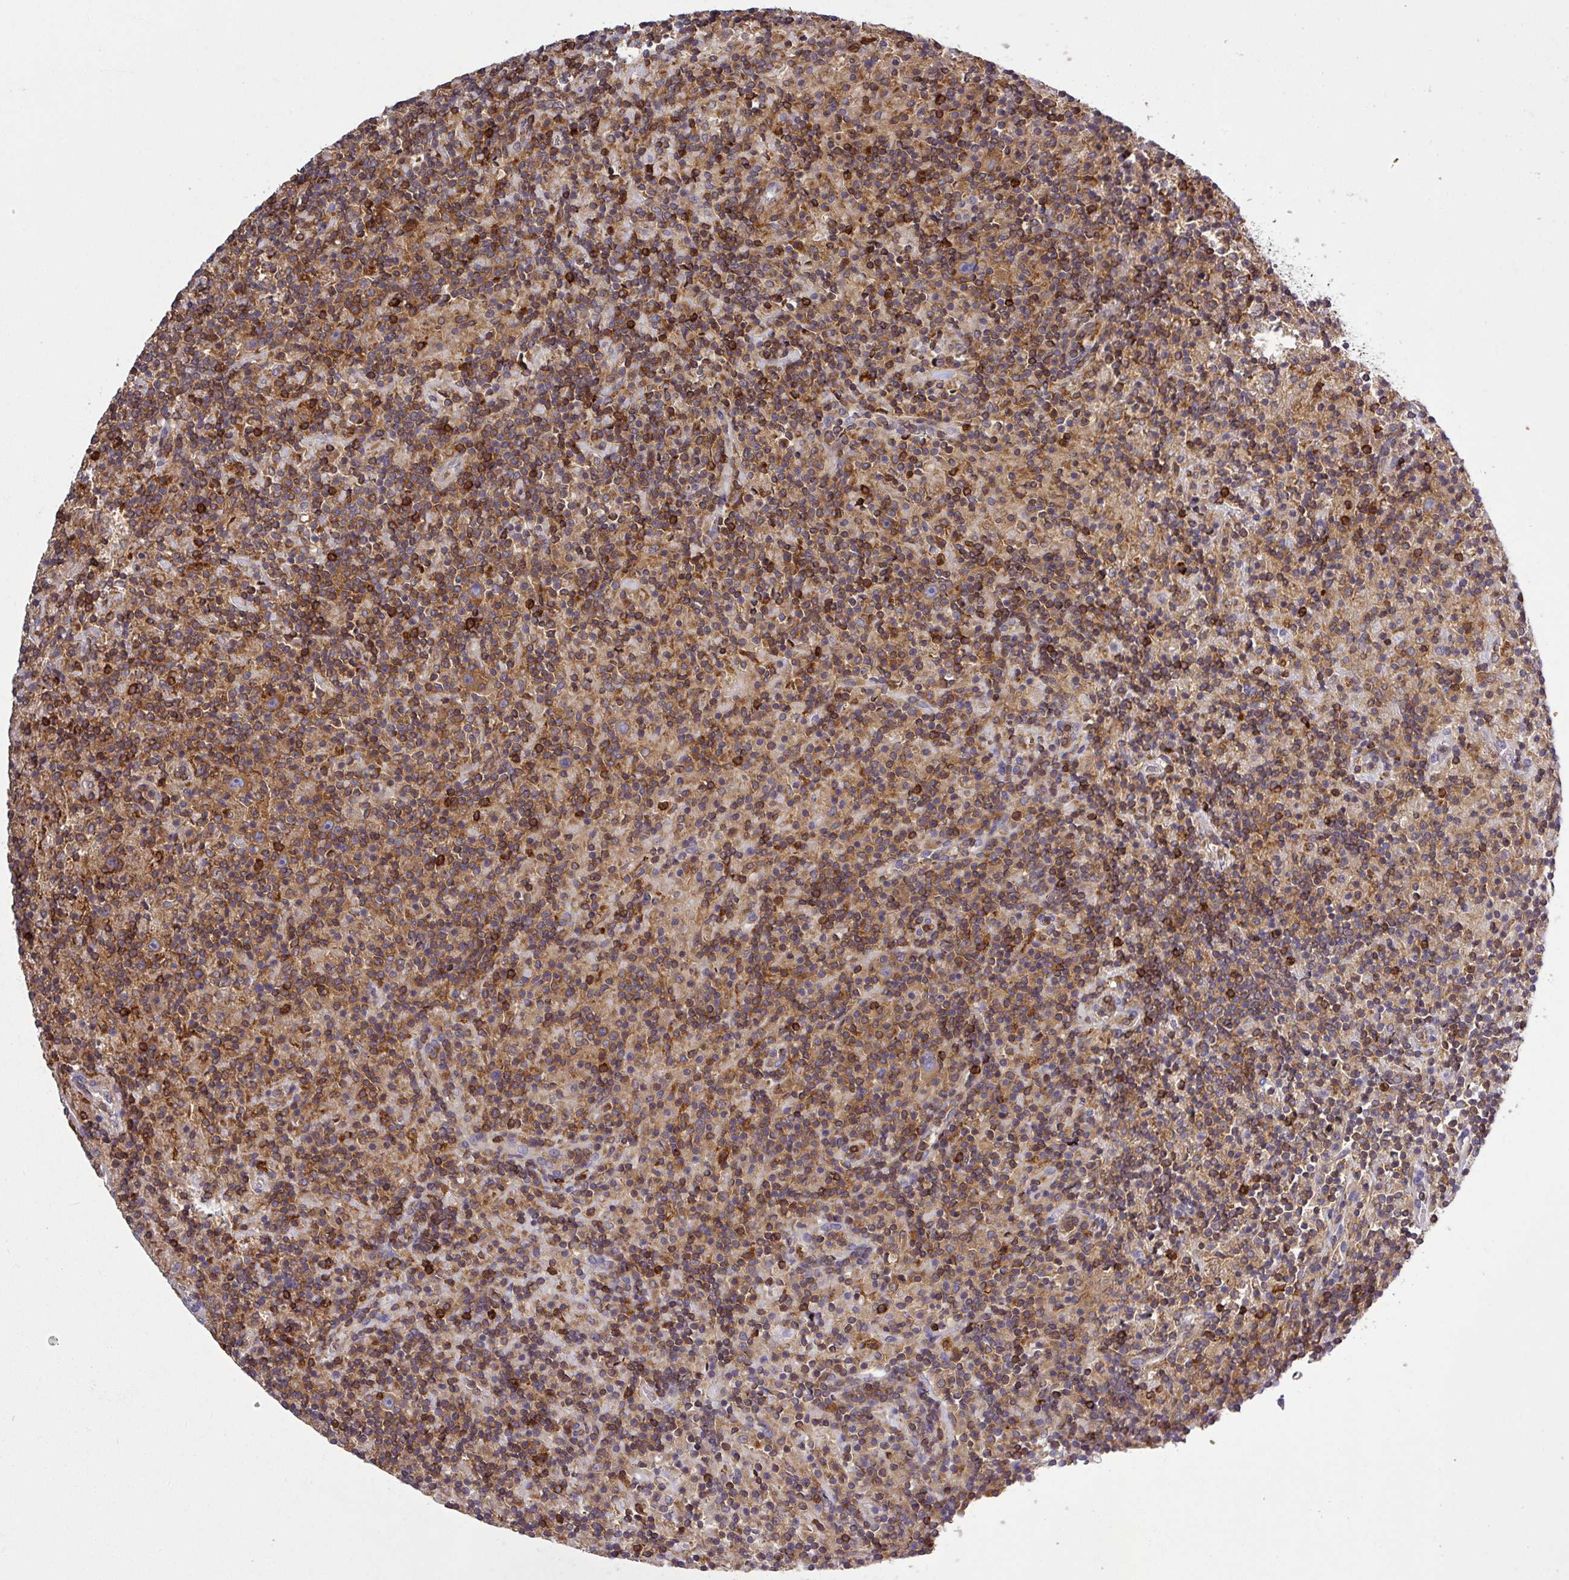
{"staining": {"intensity": "moderate", "quantity": ">75%", "location": "cytoplasmic/membranous"}, "tissue": "lymphoma", "cell_type": "Tumor cells", "image_type": "cancer", "snomed": [{"axis": "morphology", "description": "Hodgkin's disease, NOS"}, {"axis": "topography", "description": "Lymph node"}], "caption": "Human Hodgkin's disease stained with a brown dye displays moderate cytoplasmic/membranous positive positivity in about >75% of tumor cells.", "gene": "LRRC74B", "patient": {"sex": "male", "age": 70}}